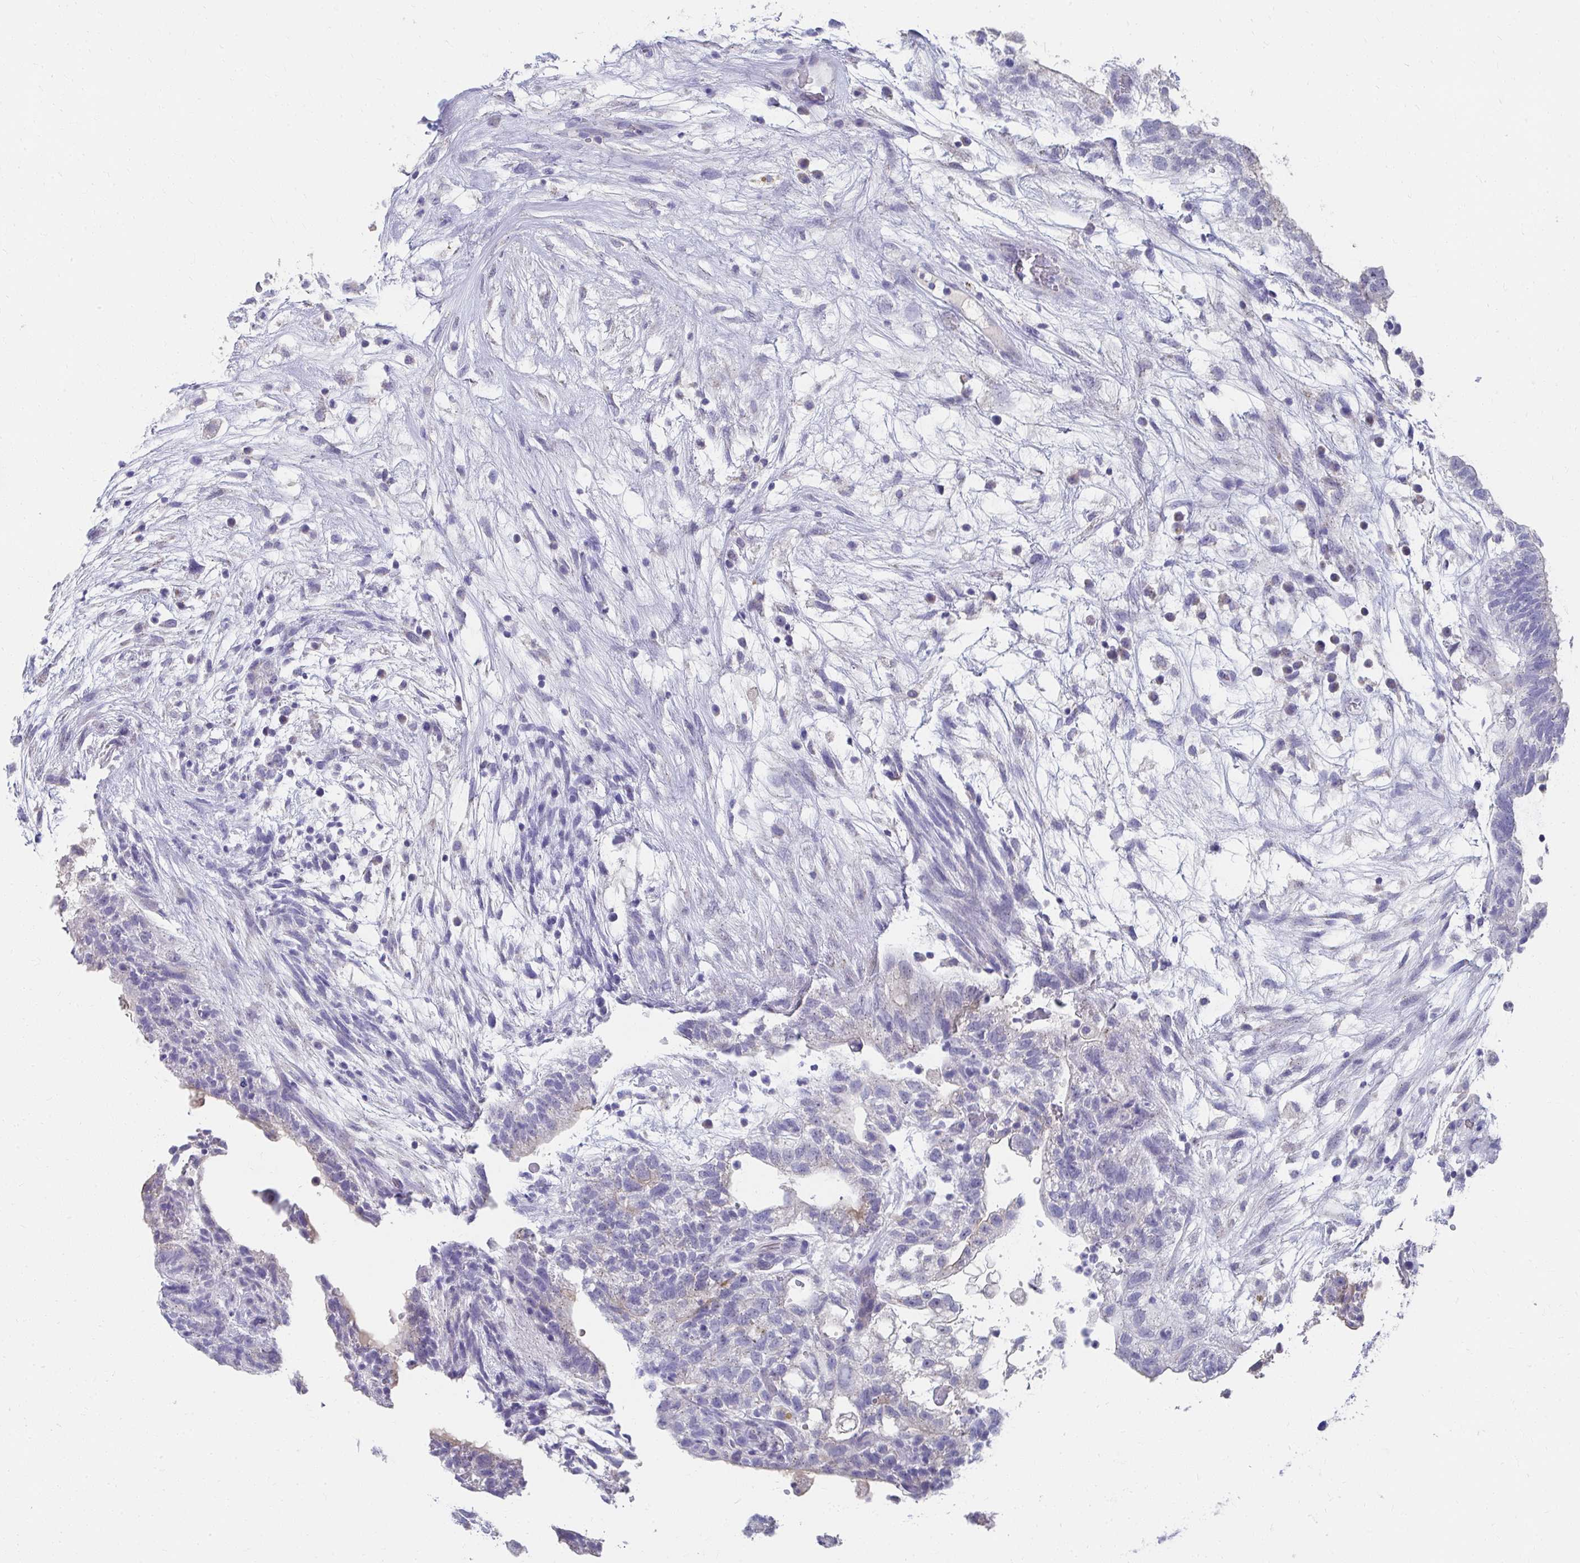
{"staining": {"intensity": "negative", "quantity": "none", "location": "none"}, "tissue": "testis cancer", "cell_type": "Tumor cells", "image_type": "cancer", "snomed": [{"axis": "morphology", "description": "Normal tissue, NOS"}, {"axis": "morphology", "description": "Carcinoma, Embryonal, NOS"}, {"axis": "topography", "description": "Testis"}], "caption": "The histopathology image shows no significant positivity in tumor cells of testis cancer (embryonal carcinoma).", "gene": "TMPRSS2", "patient": {"sex": "male", "age": 32}}